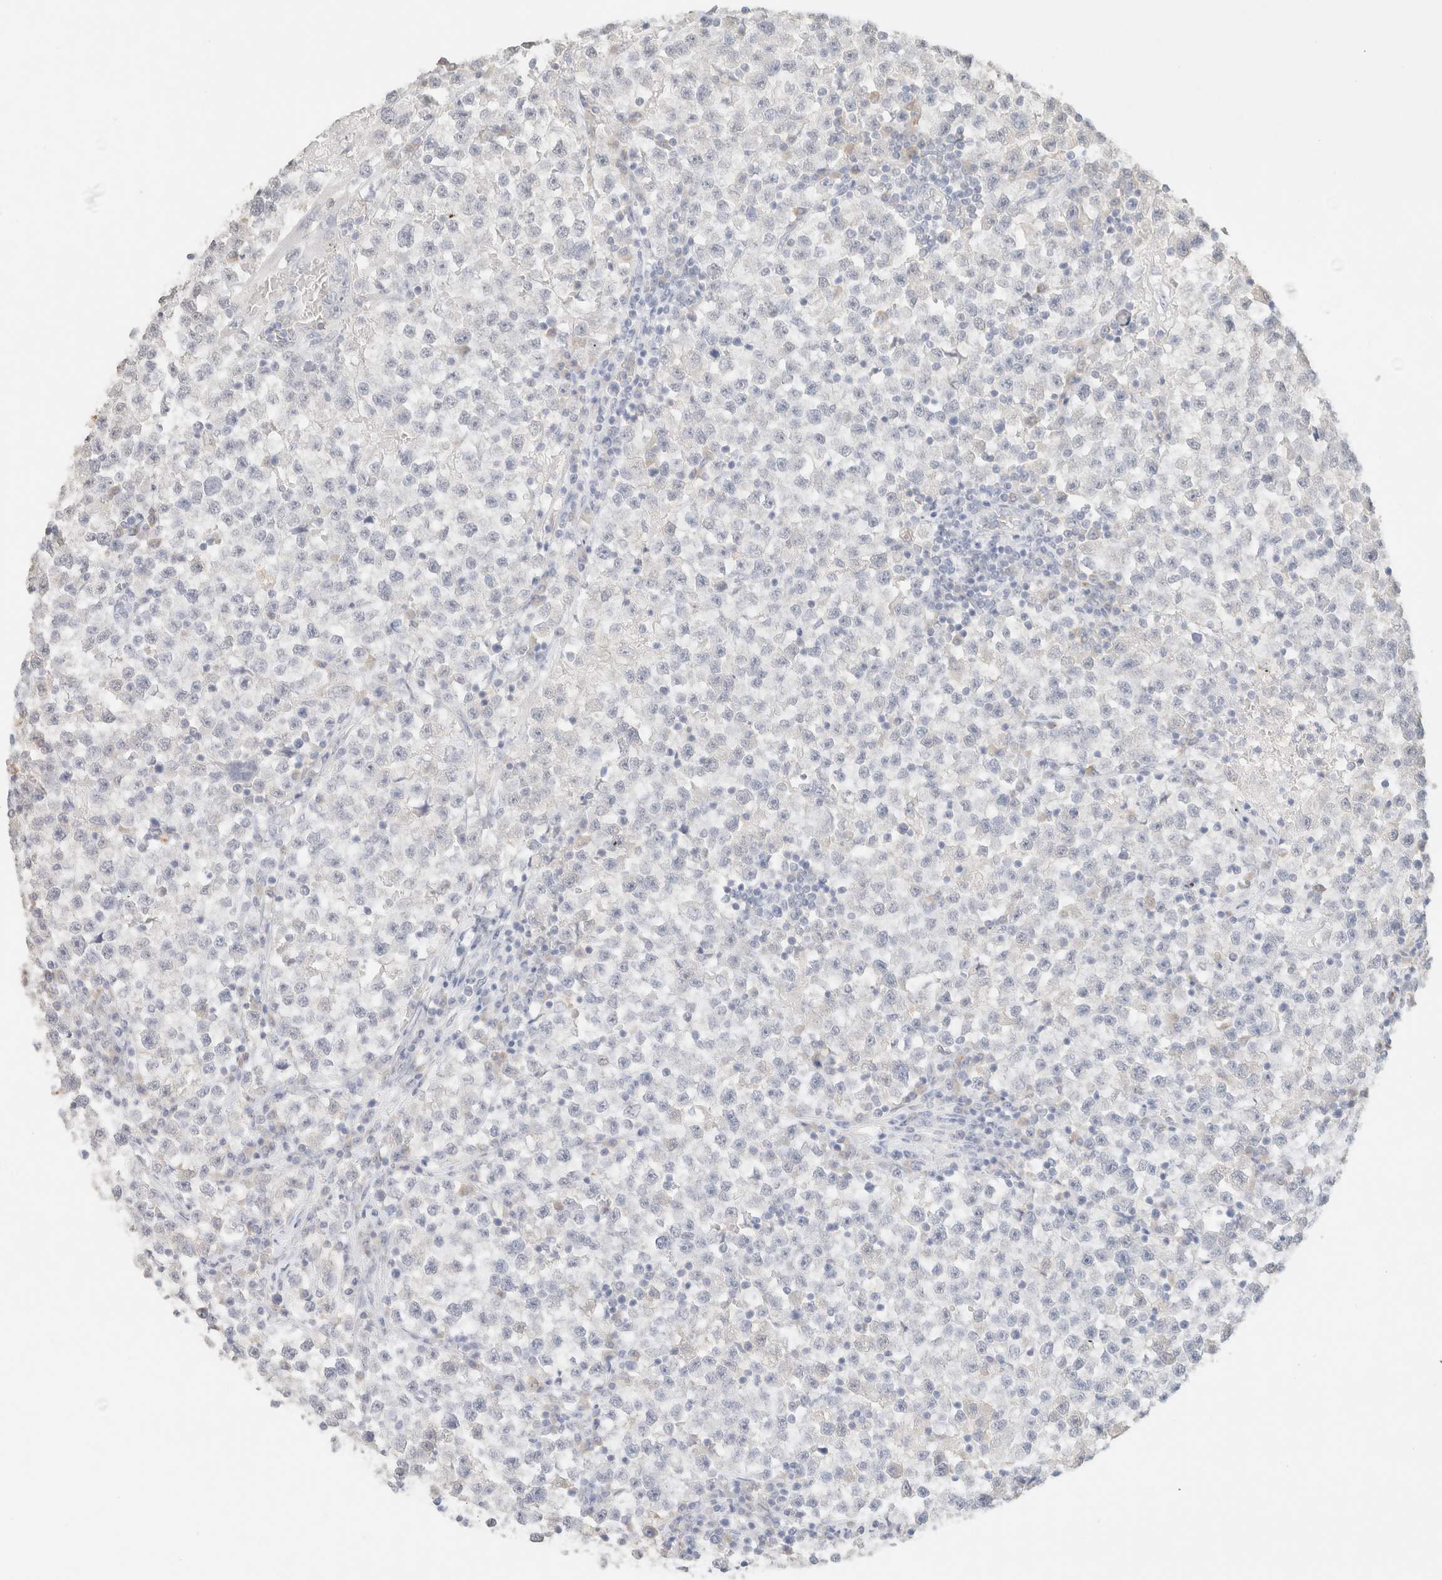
{"staining": {"intensity": "negative", "quantity": "none", "location": "none"}, "tissue": "testis cancer", "cell_type": "Tumor cells", "image_type": "cancer", "snomed": [{"axis": "morphology", "description": "Seminoma, NOS"}, {"axis": "topography", "description": "Testis"}], "caption": "Immunohistochemistry (IHC) histopathology image of neoplastic tissue: testis cancer stained with DAB reveals no significant protein positivity in tumor cells.", "gene": "CPA1", "patient": {"sex": "male", "age": 22}}